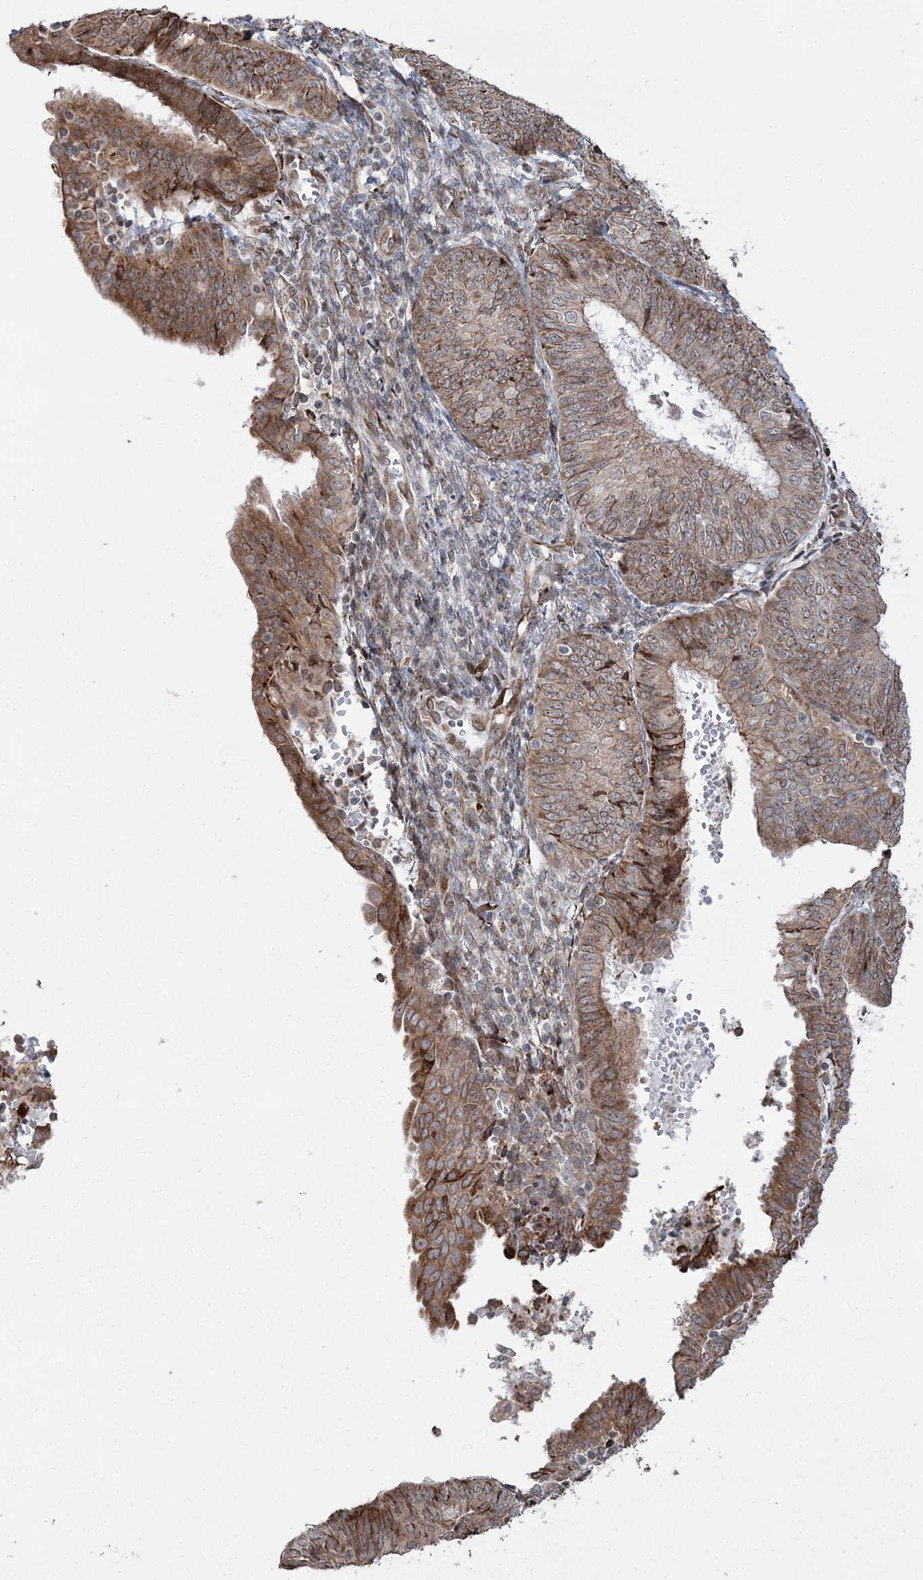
{"staining": {"intensity": "moderate", "quantity": ">75%", "location": "cytoplasmic/membranous"}, "tissue": "endometrial cancer", "cell_type": "Tumor cells", "image_type": "cancer", "snomed": [{"axis": "morphology", "description": "Adenocarcinoma, NOS"}, {"axis": "topography", "description": "Endometrium"}], "caption": "Endometrial cancer stained for a protein shows moderate cytoplasmic/membranous positivity in tumor cells.", "gene": "EFCAB12", "patient": {"sex": "female", "age": 58}}